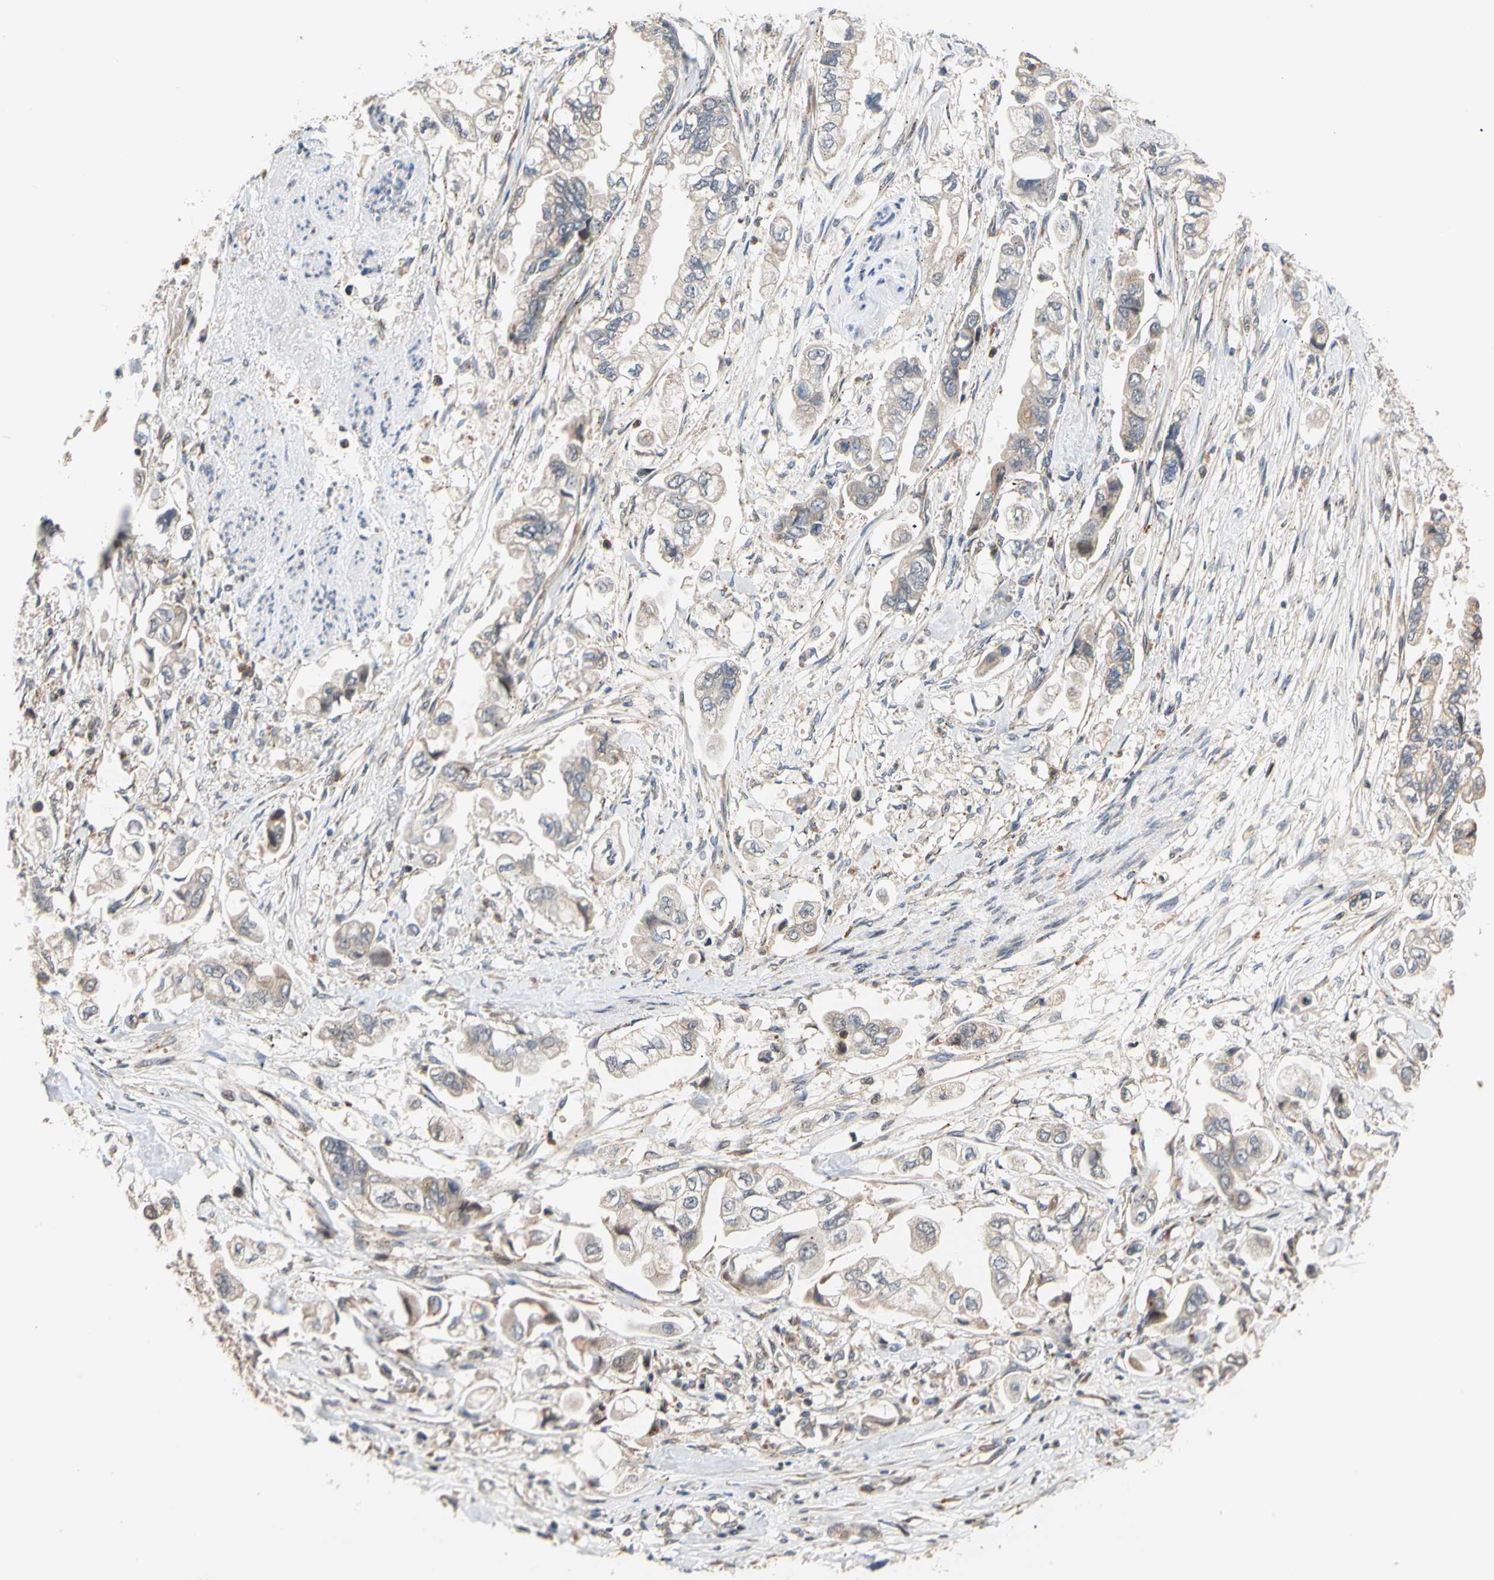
{"staining": {"intensity": "weak", "quantity": "<25%", "location": "cytoplasmic/membranous"}, "tissue": "stomach cancer", "cell_type": "Tumor cells", "image_type": "cancer", "snomed": [{"axis": "morphology", "description": "Adenocarcinoma, NOS"}, {"axis": "topography", "description": "Stomach"}], "caption": "DAB immunohistochemical staining of adenocarcinoma (stomach) exhibits no significant staining in tumor cells. The staining was performed using DAB (3,3'-diaminobenzidine) to visualize the protein expression in brown, while the nuclei were stained in blue with hematoxylin (Magnification: 20x).", "gene": "IP6K2", "patient": {"sex": "male", "age": 62}}